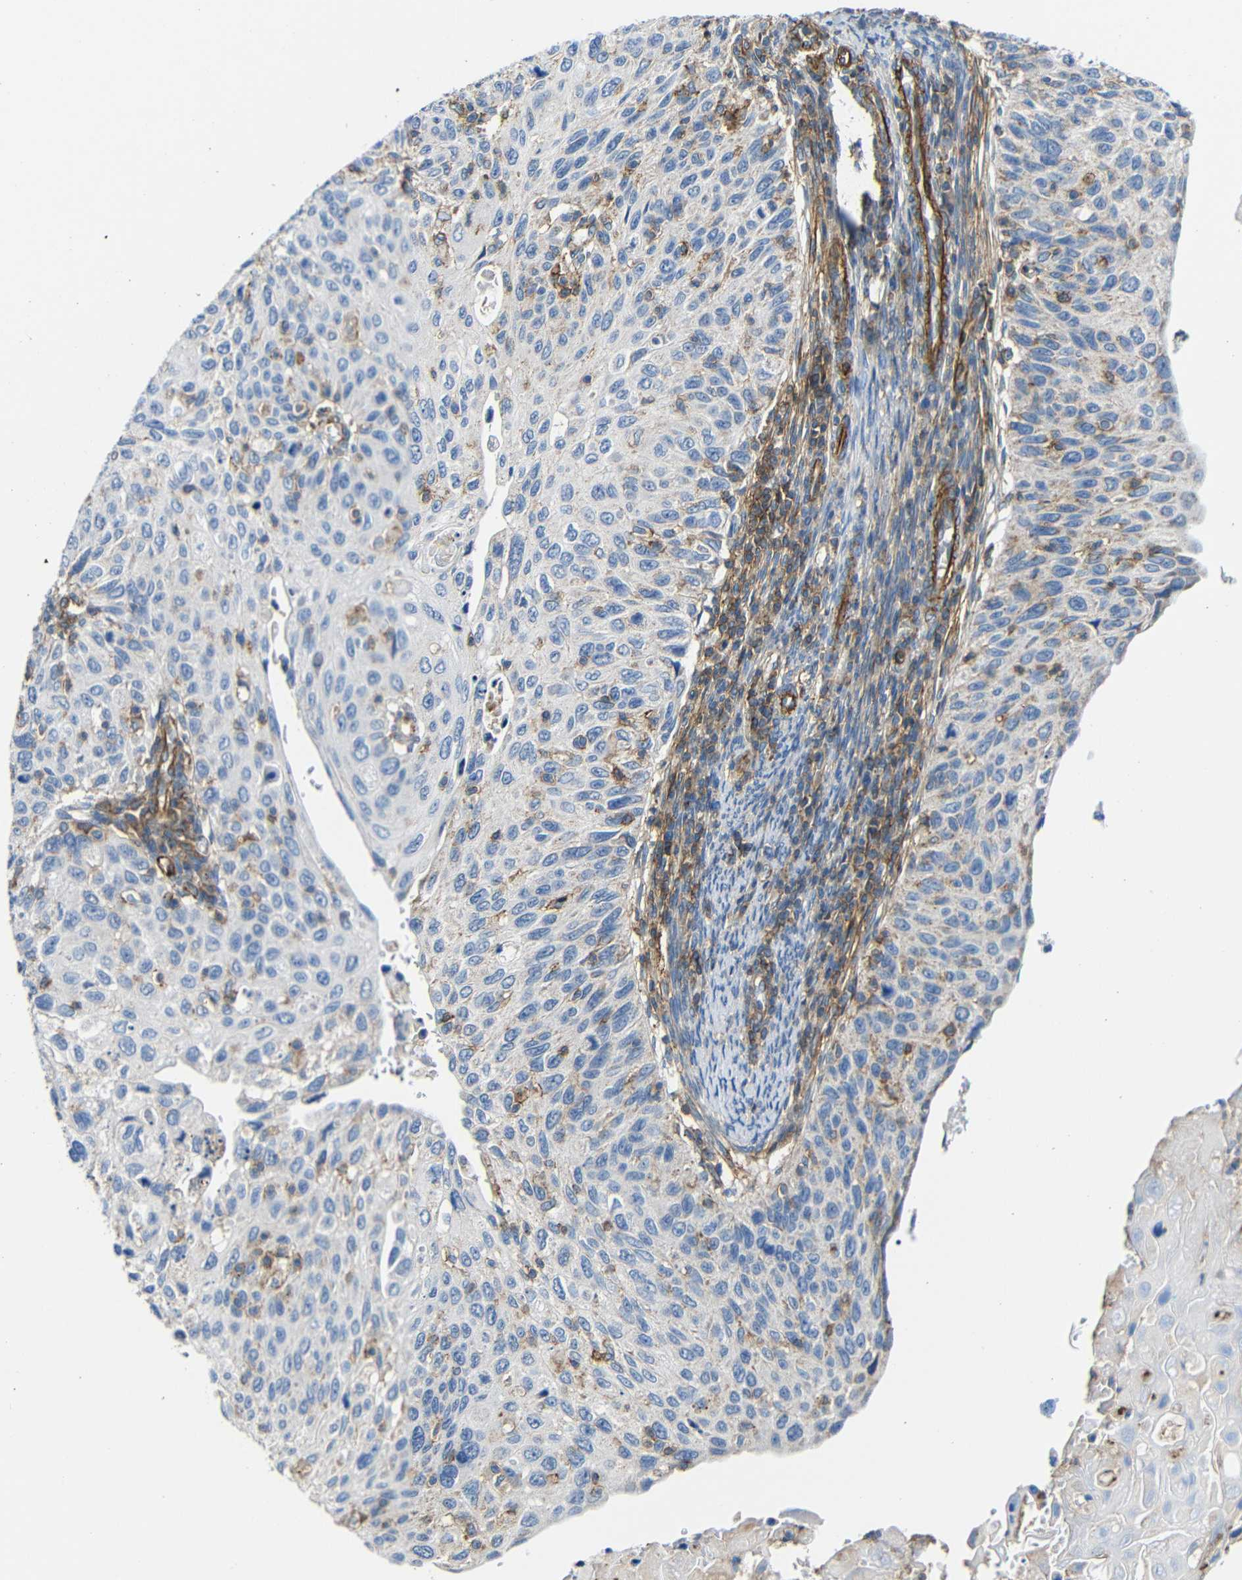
{"staining": {"intensity": "moderate", "quantity": "<25%", "location": "cytoplasmic/membranous"}, "tissue": "cervical cancer", "cell_type": "Tumor cells", "image_type": "cancer", "snomed": [{"axis": "morphology", "description": "Squamous cell carcinoma, NOS"}, {"axis": "topography", "description": "Cervix"}], "caption": "An IHC micrograph of neoplastic tissue is shown. Protein staining in brown highlights moderate cytoplasmic/membranous positivity in cervical squamous cell carcinoma within tumor cells. (DAB (3,3'-diaminobenzidine) IHC with brightfield microscopy, high magnification).", "gene": "IGSF10", "patient": {"sex": "female", "age": 70}}